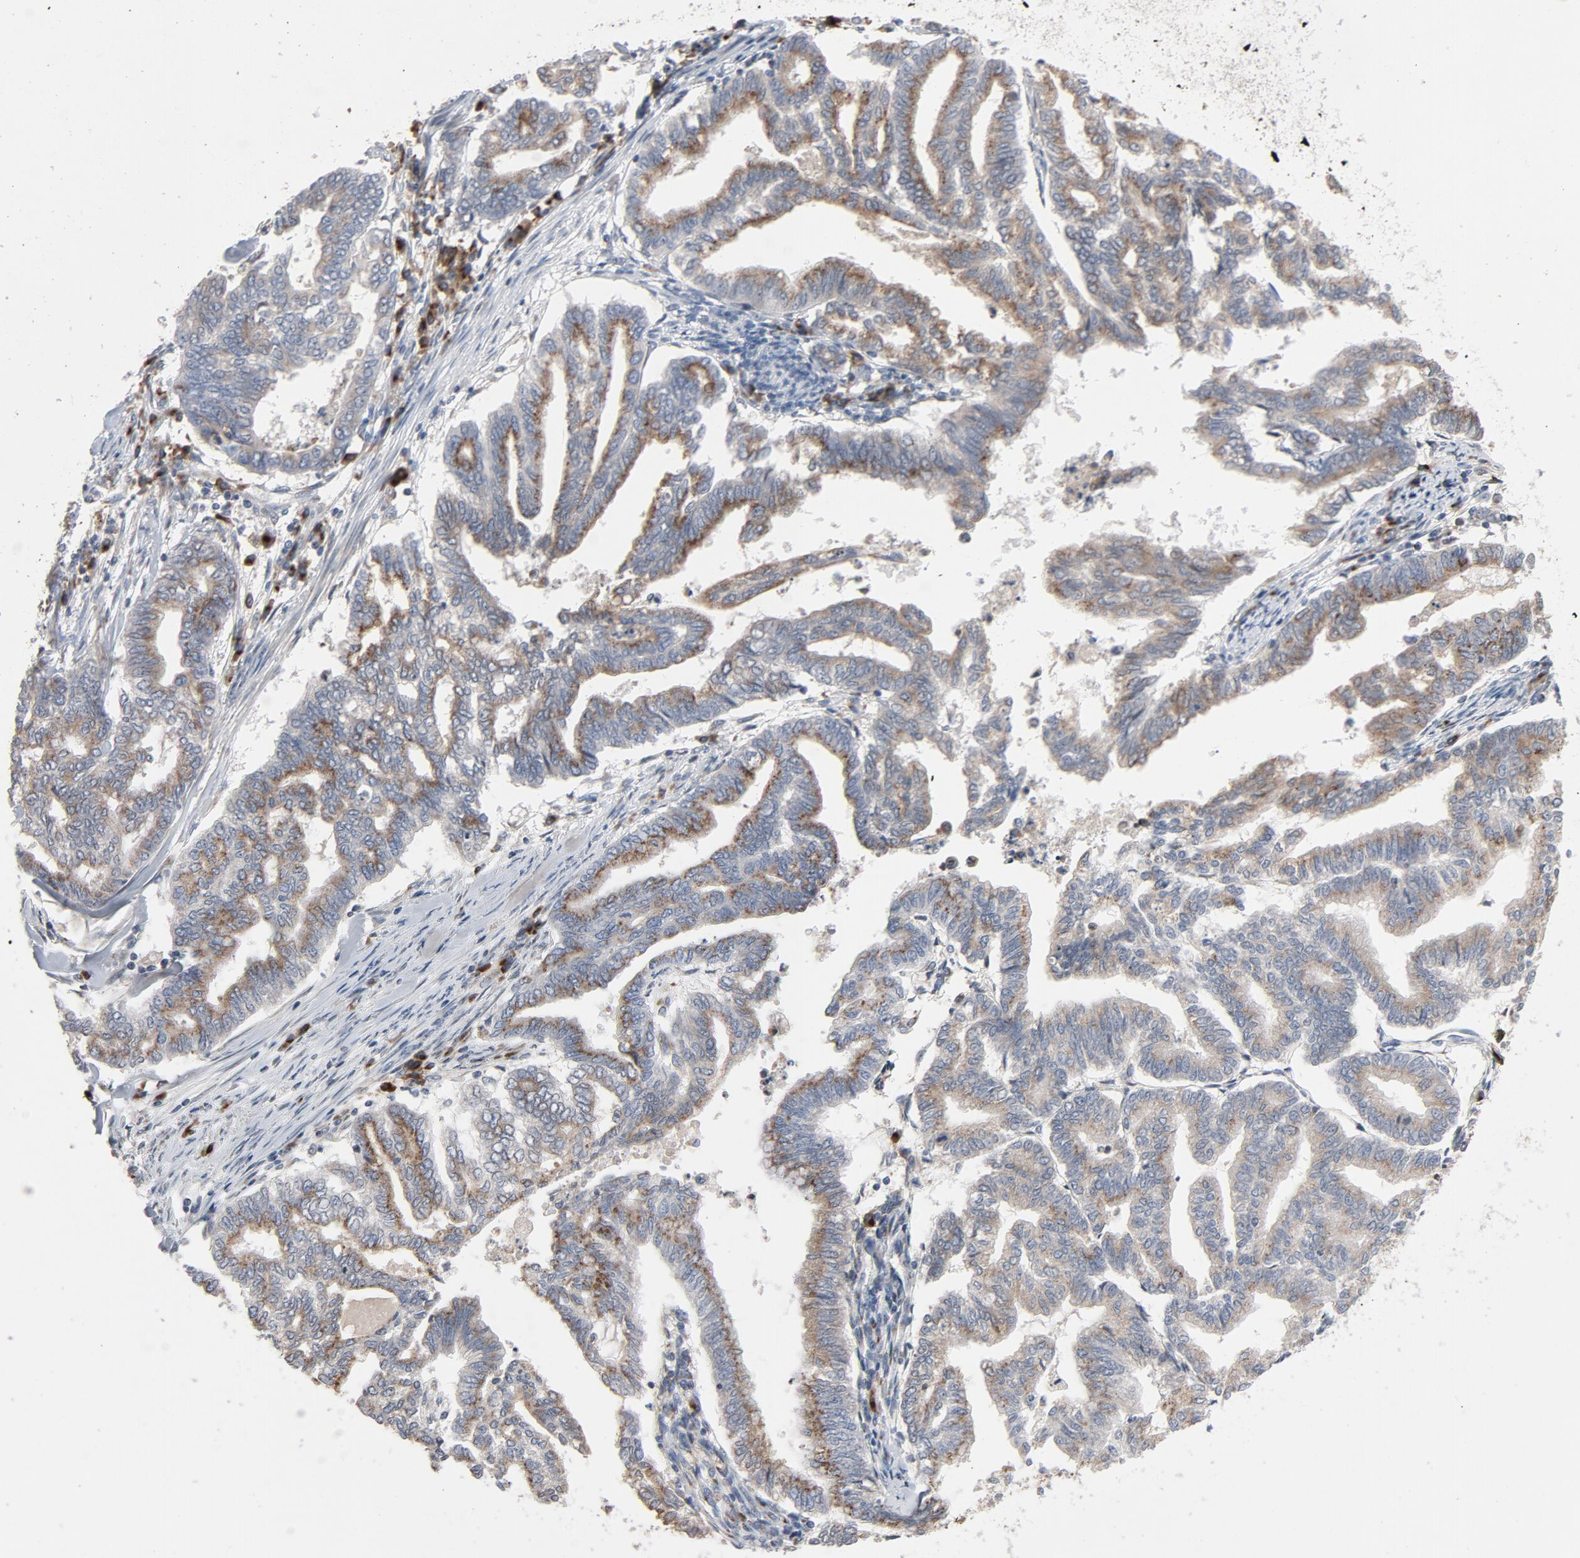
{"staining": {"intensity": "weak", "quantity": "25%-75%", "location": "cytoplasmic/membranous"}, "tissue": "endometrial cancer", "cell_type": "Tumor cells", "image_type": "cancer", "snomed": [{"axis": "morphology", "description": "Adenocarcinoma, NOS"}, {"axis": "topography", "description": "Endometrium"}], "caption": "The photomicrograph shows immunohistochemical staining of endometrial cancer (adenocarcinoma). There is weak cytoplasmic/membranous expression is seen in about 25%-75% of tumor cells.", "gene": "LMAN2", "patient": {"sex": "female", "age": 55}}